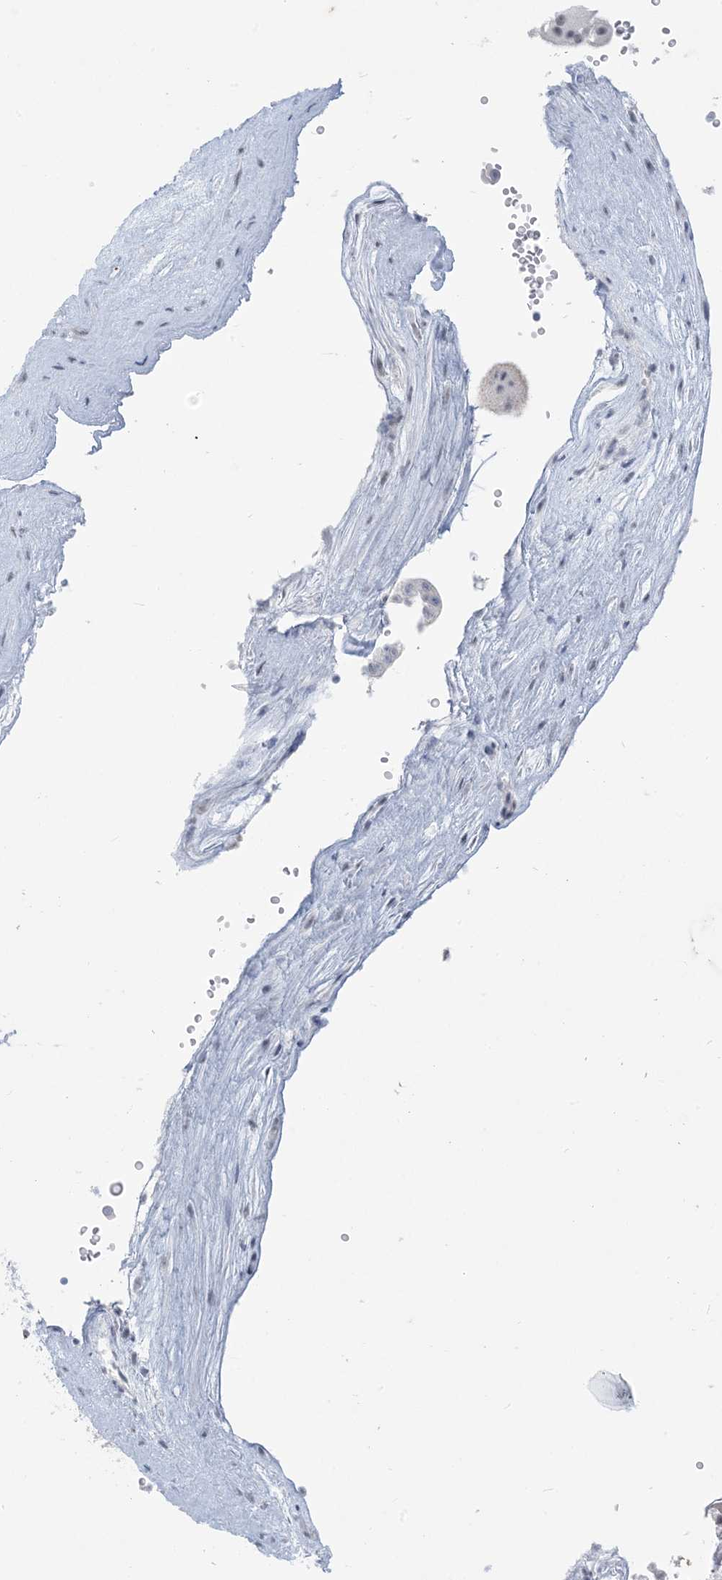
{"staining": {"intensity": "negative", "quantity": "none", "location": "none"}, "tissue": "placenta", "cell_type": "Decidual cells", "image_type": "normal", "snomed": [{"axis": "morphology", "description": "Normal tissue, NOS"}, {"axis": "topography", "description": "Placenta"}], "caption": "High magnification brightfield microscopy of normal placenta stained with DAB (brown) and counterstained with hematoxylin (blue): decidual cells show no significant expression. Brightfield microscopy of immunohistochemistry stained with DAB (3,3'-diaminobenzidine) (brown) and hematoxylin (blue), captured at high magnification.", "gene": "SCML1", "patient": {"sex": "female", "age": 18}}